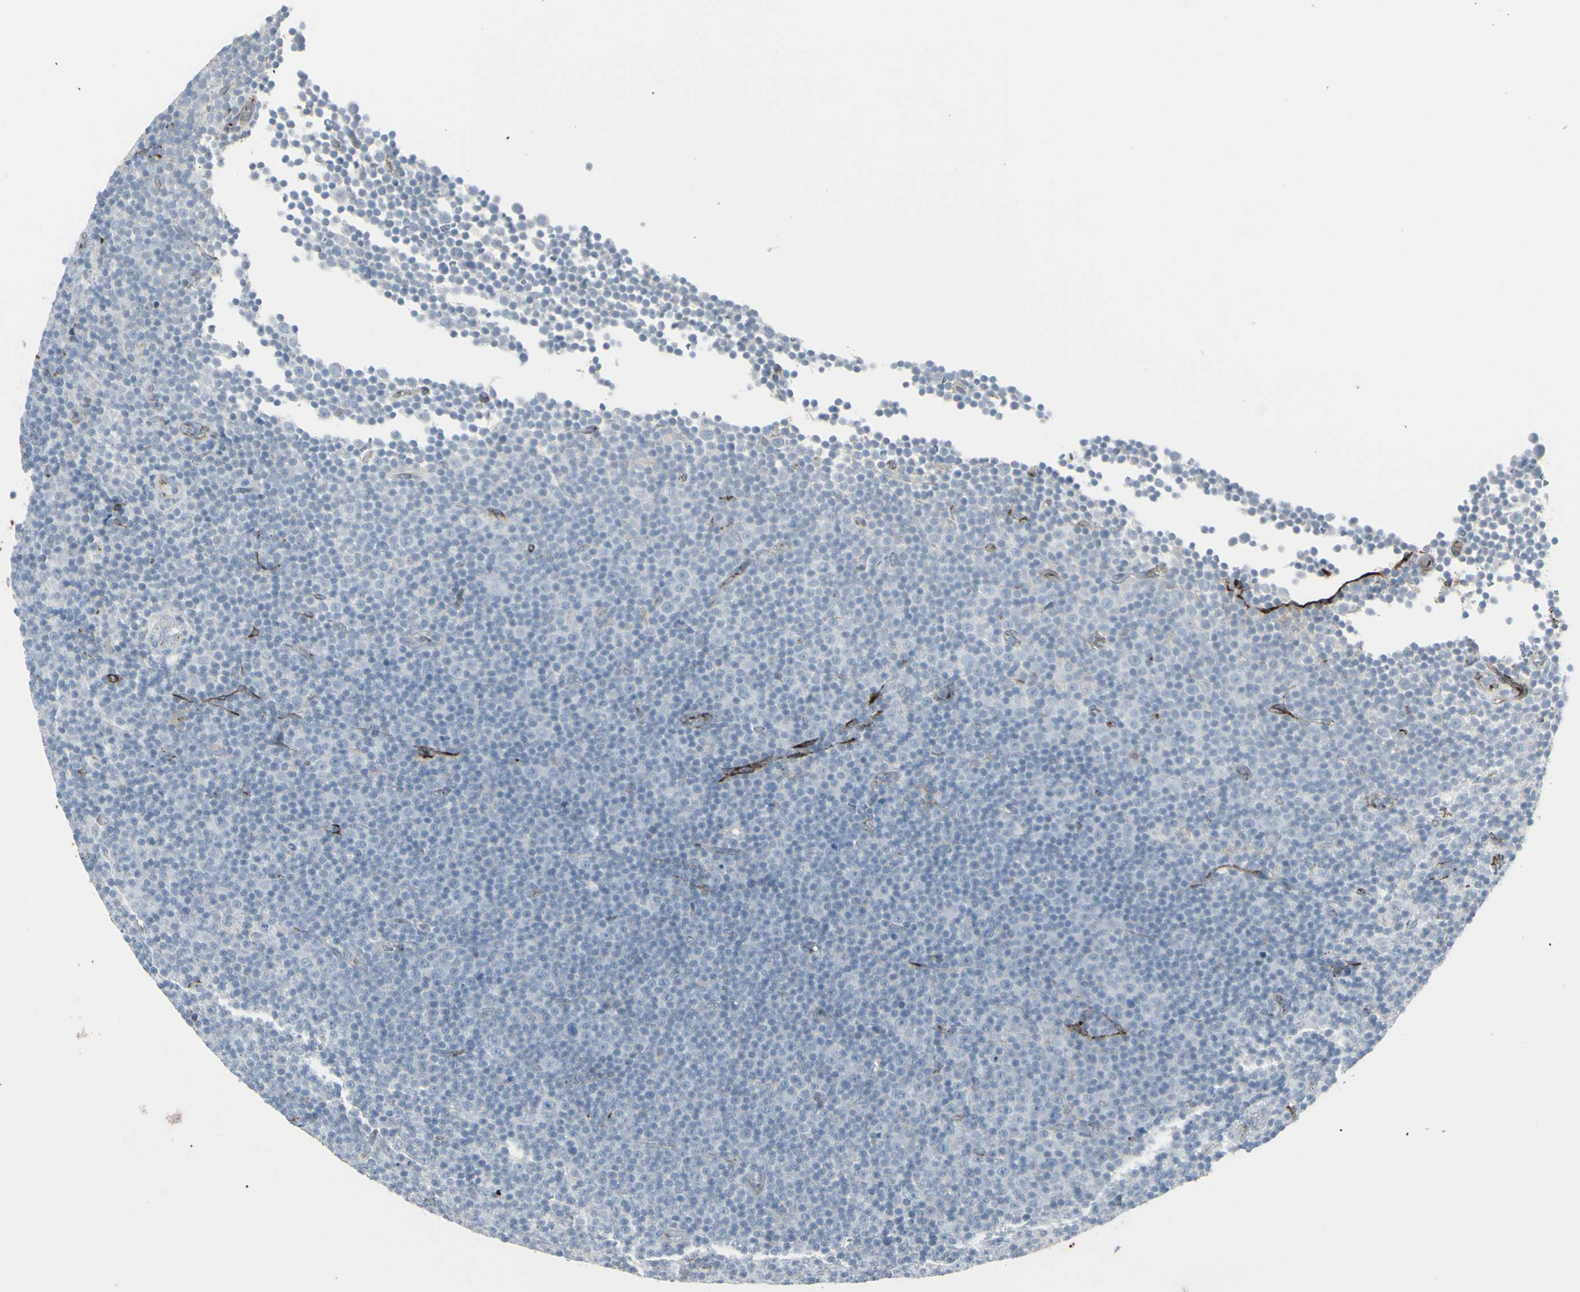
{"staining": {"intensity": "negative", "quantity": "none", "location": "none"}, "tissue": "lymphoma", "cell_type": "Tumor cells", "image_type": "cancer", "snomed": [{"axis": "morphology", "description": "Malignant lymphoma, non-Hodgkin's type, Low grade"}, {"axis": "topography", "description": "Lymph node"}], "caption": "Immunohistochemistry (IHC) image of neoplastic tissue: human lymphoma stained with DAB exhibits no significant protein positivity in tumor cells.", "gene": "GJA1", "patient": {"sex": "female", "age": 67}}